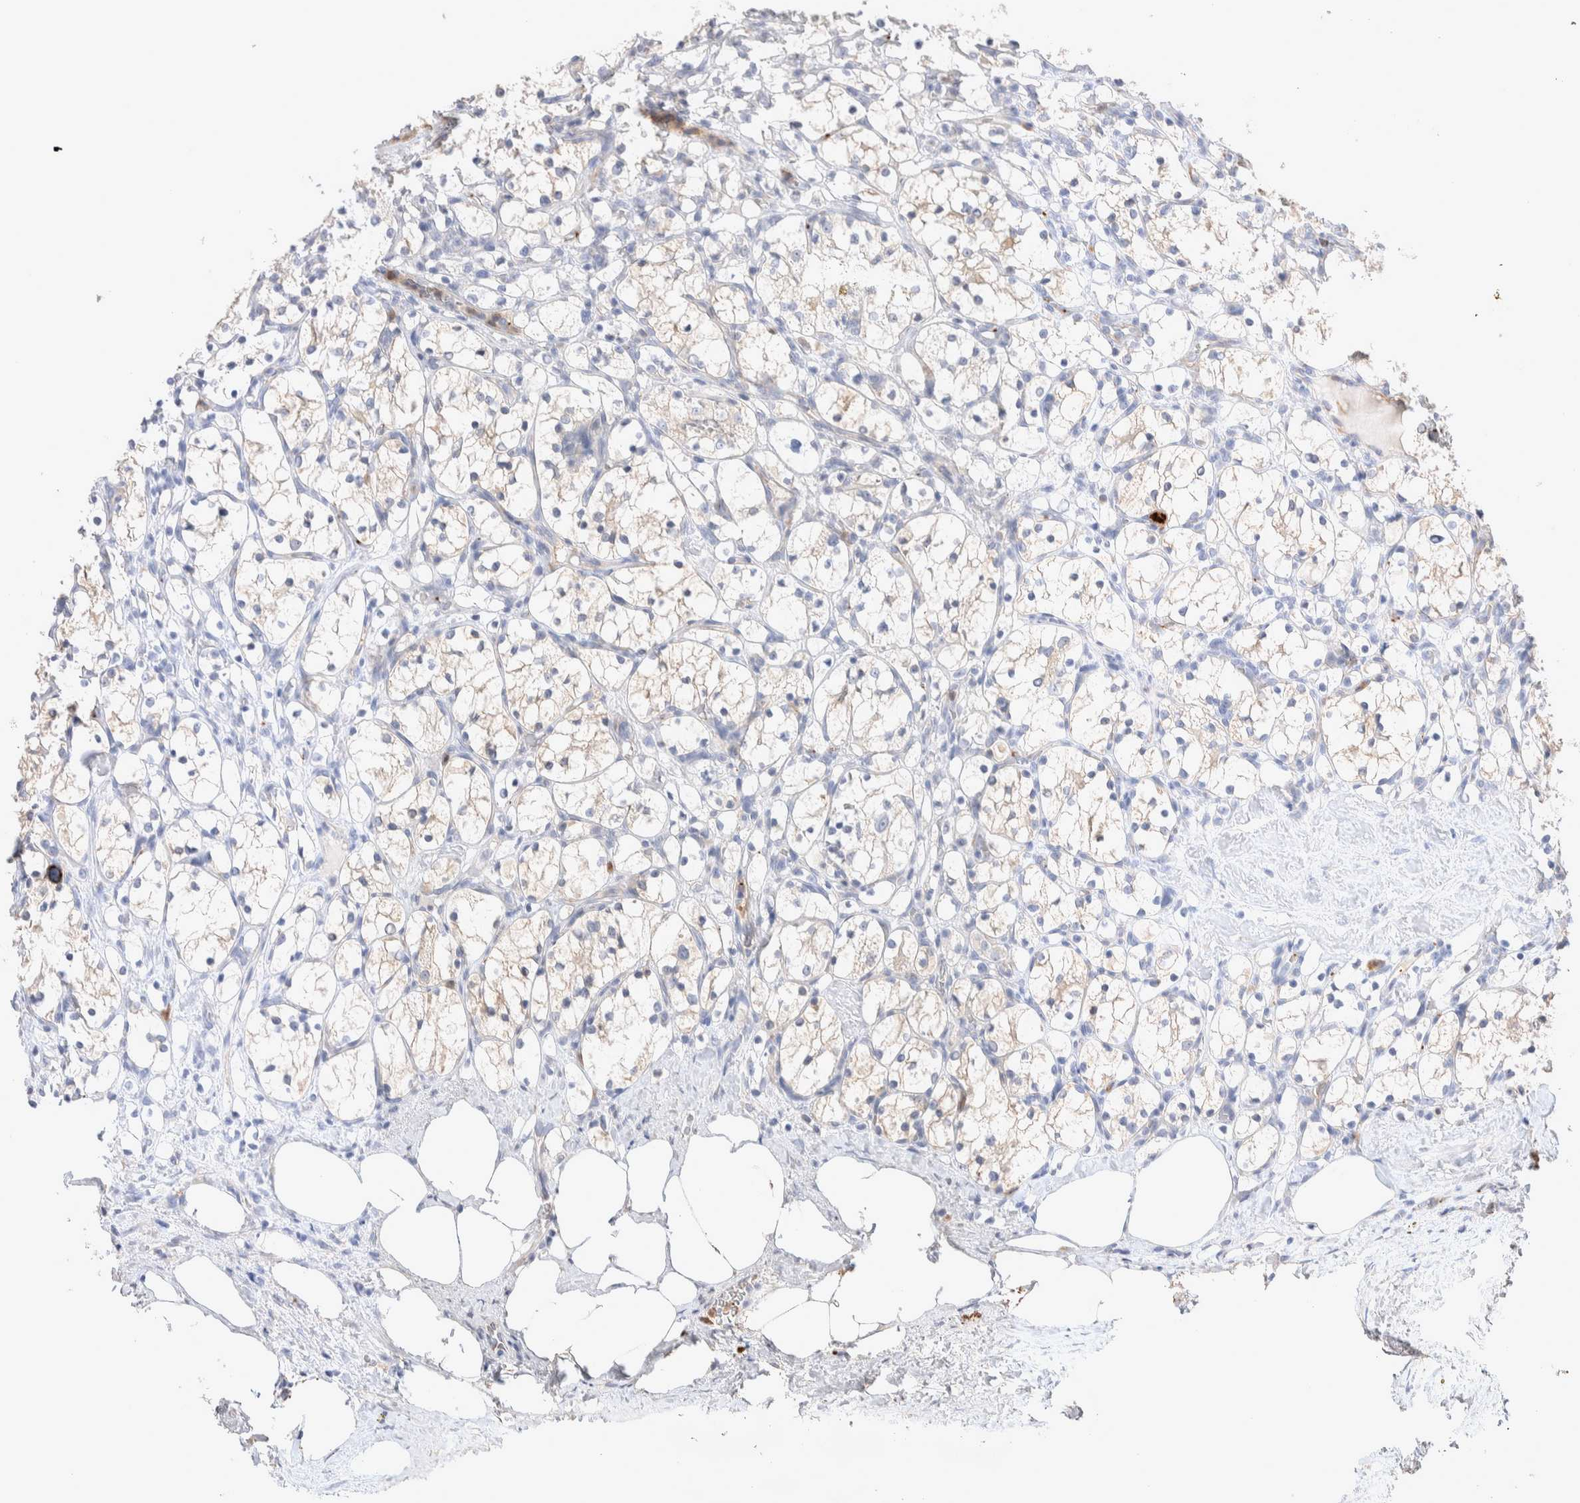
{"staining": {"intensity": "negative", "quantity": "none", "location": "none"}, "tissue": "renal cancer", "cell_type": "Tumor cells", "image_type": "cancer", "snomed": [{"axis": "morphology", "description": "Adenocarcinoma, NOS"}, {"axis": "topography", "description": "Kidney"}], "caption": "Tumor cells are negative for protein expression in human adenocarcinoma (renal).", "gene": "FFAR2", "patient": {"sex": "female", "age": 69}}